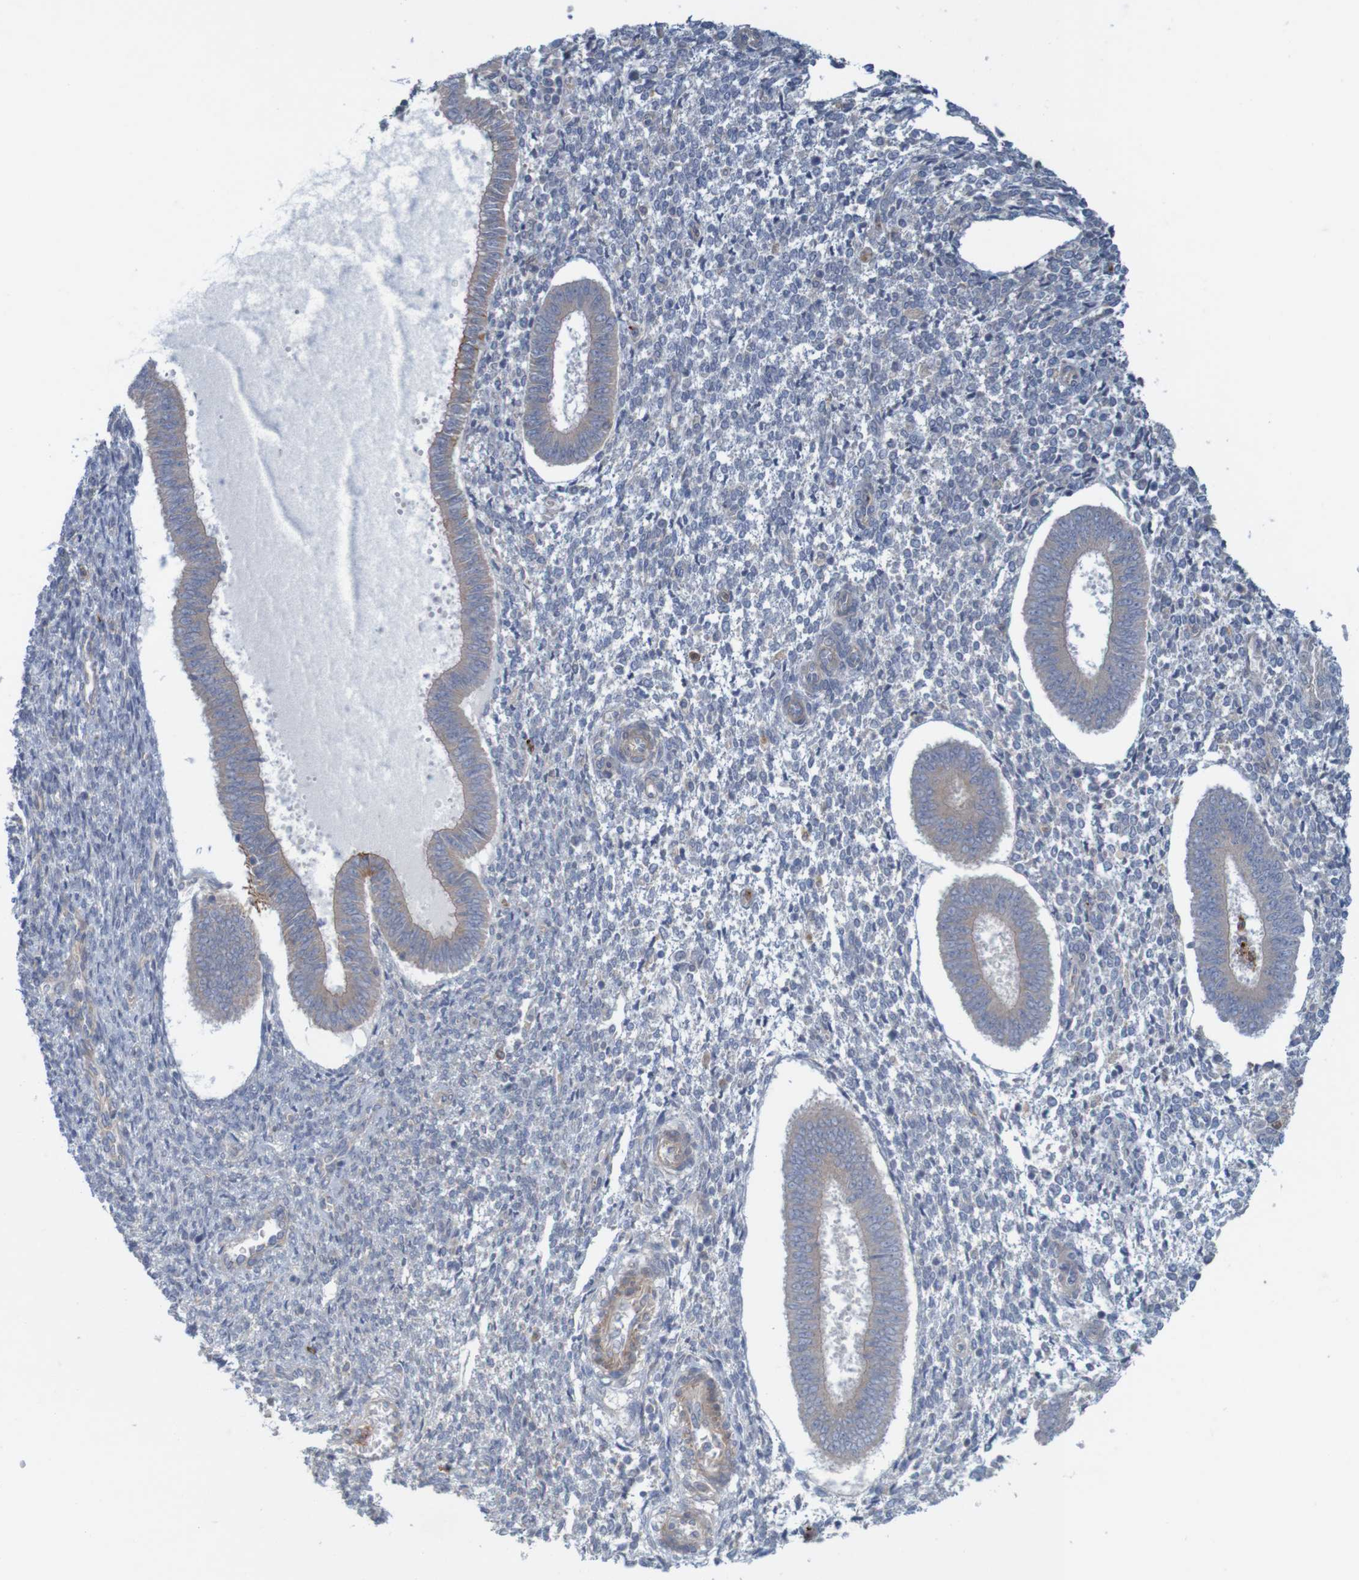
{"staining": {"intensity": "negative", "quantity": "none", "location": "none"}, "tissue": "endometrium", "cell_type": "Cells in endometrial stroma", "image_type": "normal", "snomed": [{"axis": "morphology", "description": "Normal tissue, NOS"}, {"axis": "topography", "description": "Endometrium"}], "caption": "Immunohistochemistry (IHC) micrograph of unremarkable human endometrium stained for a protein (brown), which exhibits no expression in cells in endometrial stroma. (DAB (3,3'-diaminobenzidine) immunohistochemistry, high magnification).", "gene": "KRT23", "patient": {"sex": "female", "age": 35}}